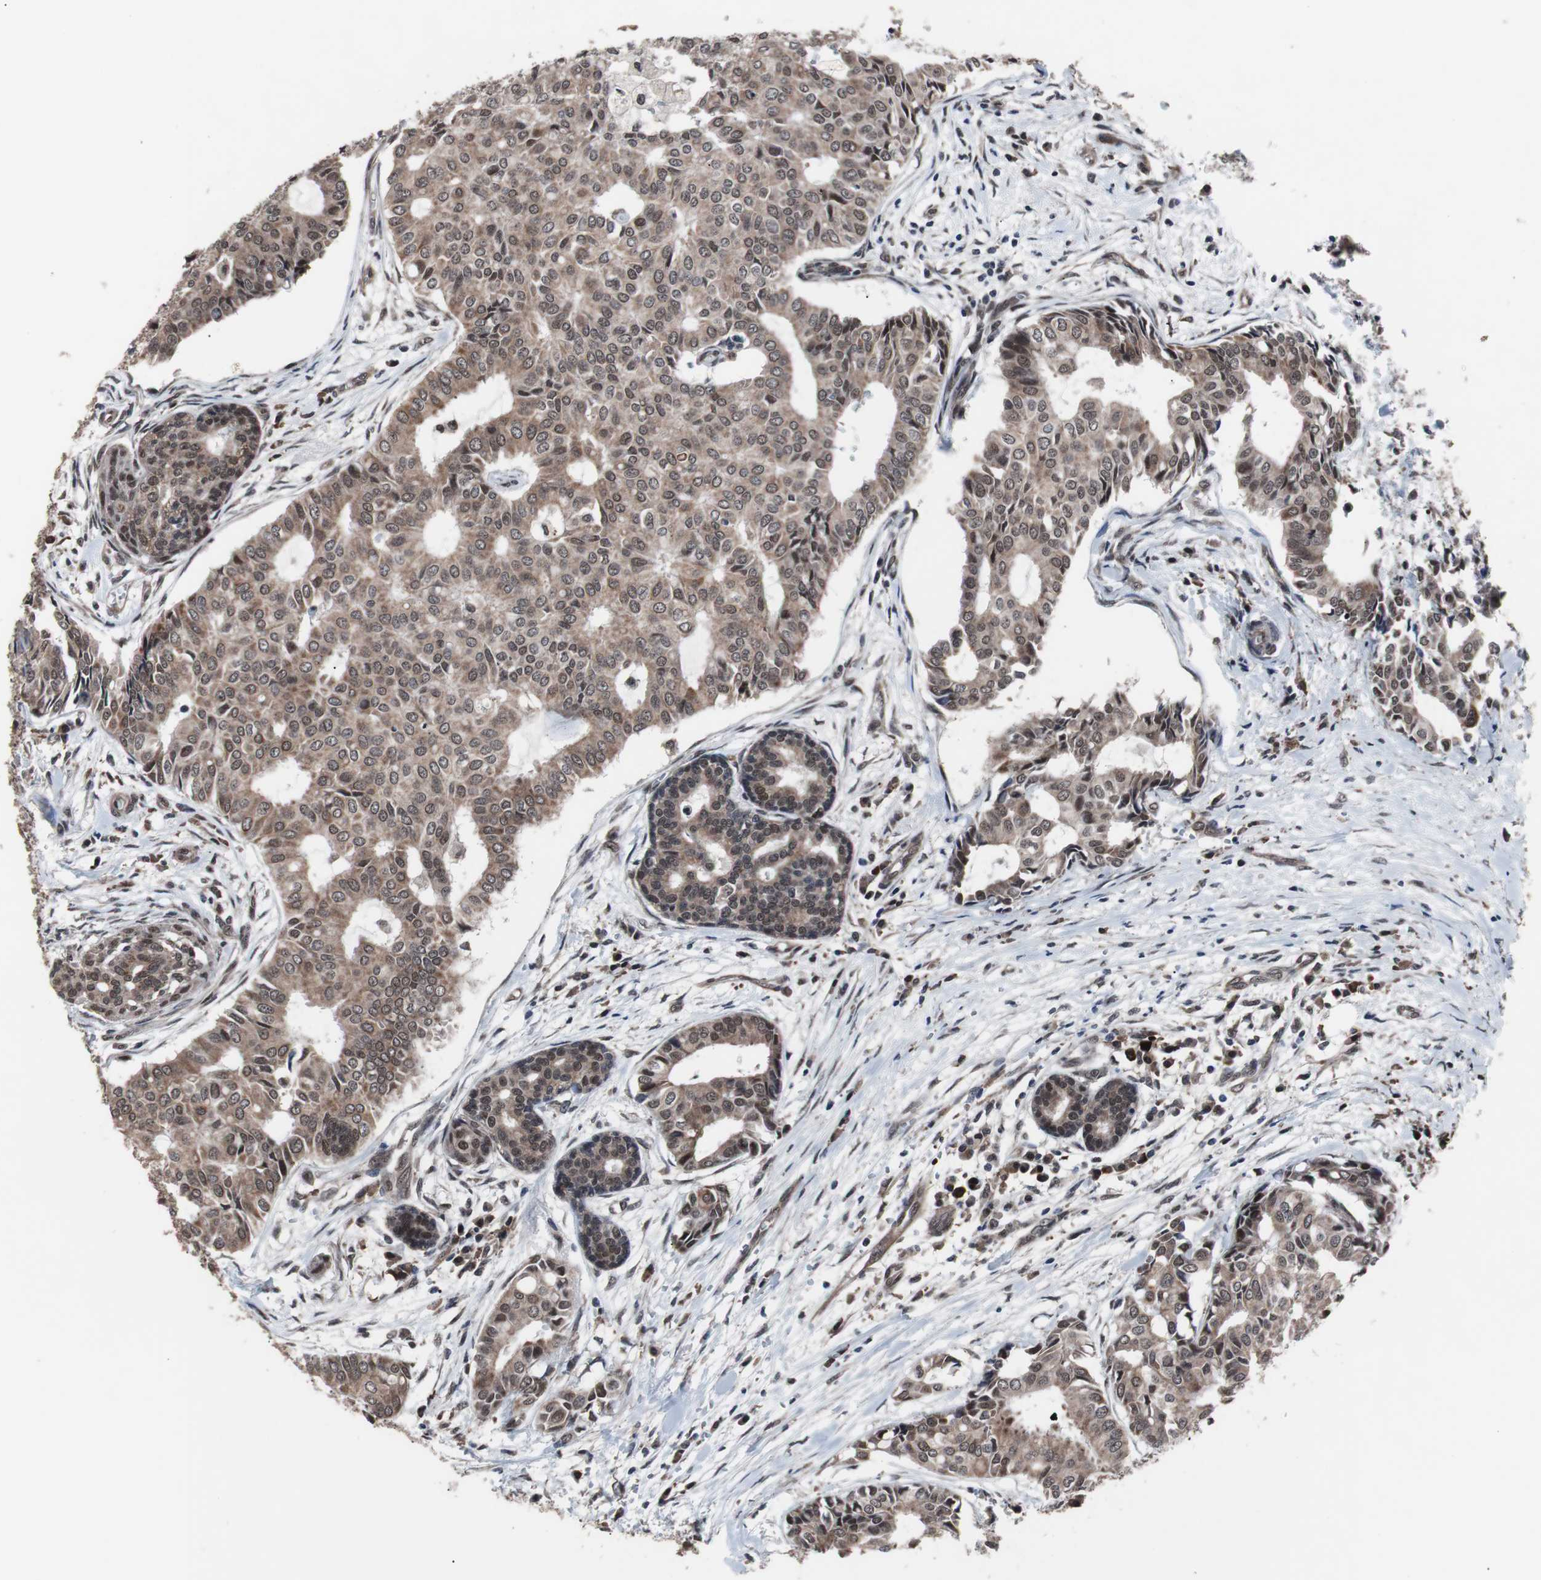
{"staining": {"intensity": "moderate", "quantity": ">75%", "location": "cytoplasmic/membranous,nuclear"}, "tissue": "head and neck cancer", "cell_type": "Tumor cells", "image_type": "cancer", "snomed": [{"axis": "morphology", "description": "Adenocarcinoma, NOS"}, {"axis": "topography", "description": "Salivary gland"}, {"axis": "topography", "description": "Head-Neck"}], "caption": "Adenocarcinoma (head and neck) stained with immunohistochemistry (IHC) reveals moderate cytoplasmic/membranous and nuclear staining in approximately >75% of tumor cells.", "gene": "GTF2F2", "patient": {"sex": "female", "age": 59}}